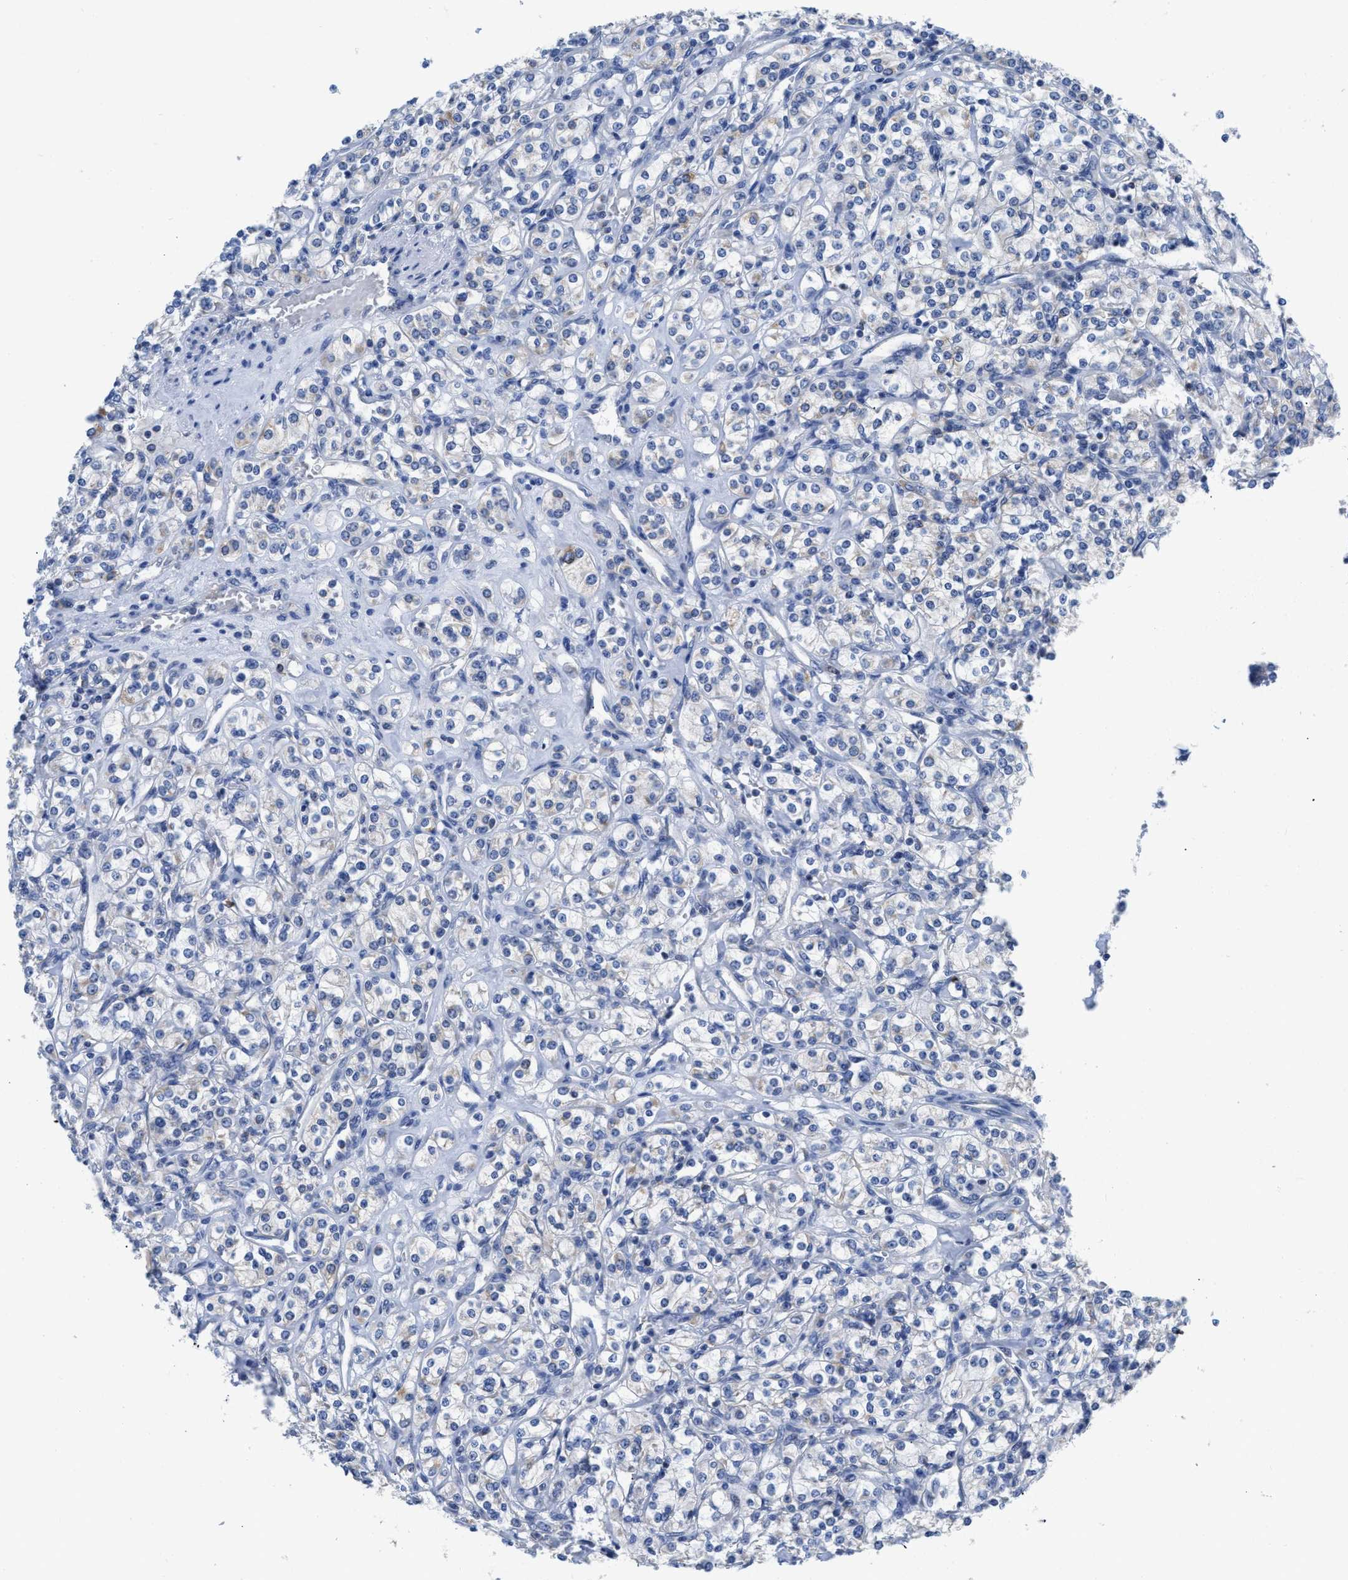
{"staining": {"intensity": "negative", "quantity": "none", "location": "none"}, "tissue": "renal cancer", "cell_type": "Tumor cells", "image_type": "cancer", "snomed": [{"axis": "morphology", "description": "Adenocarcinoma, NOS"}, {"axis": "topography", "description": "Kidney"}], "caption": "There is no significant staining in tumor cells of adenocarcinoma (renal).", "gene": "ETFA", "patient": {"sex": "male", "age": 77}}